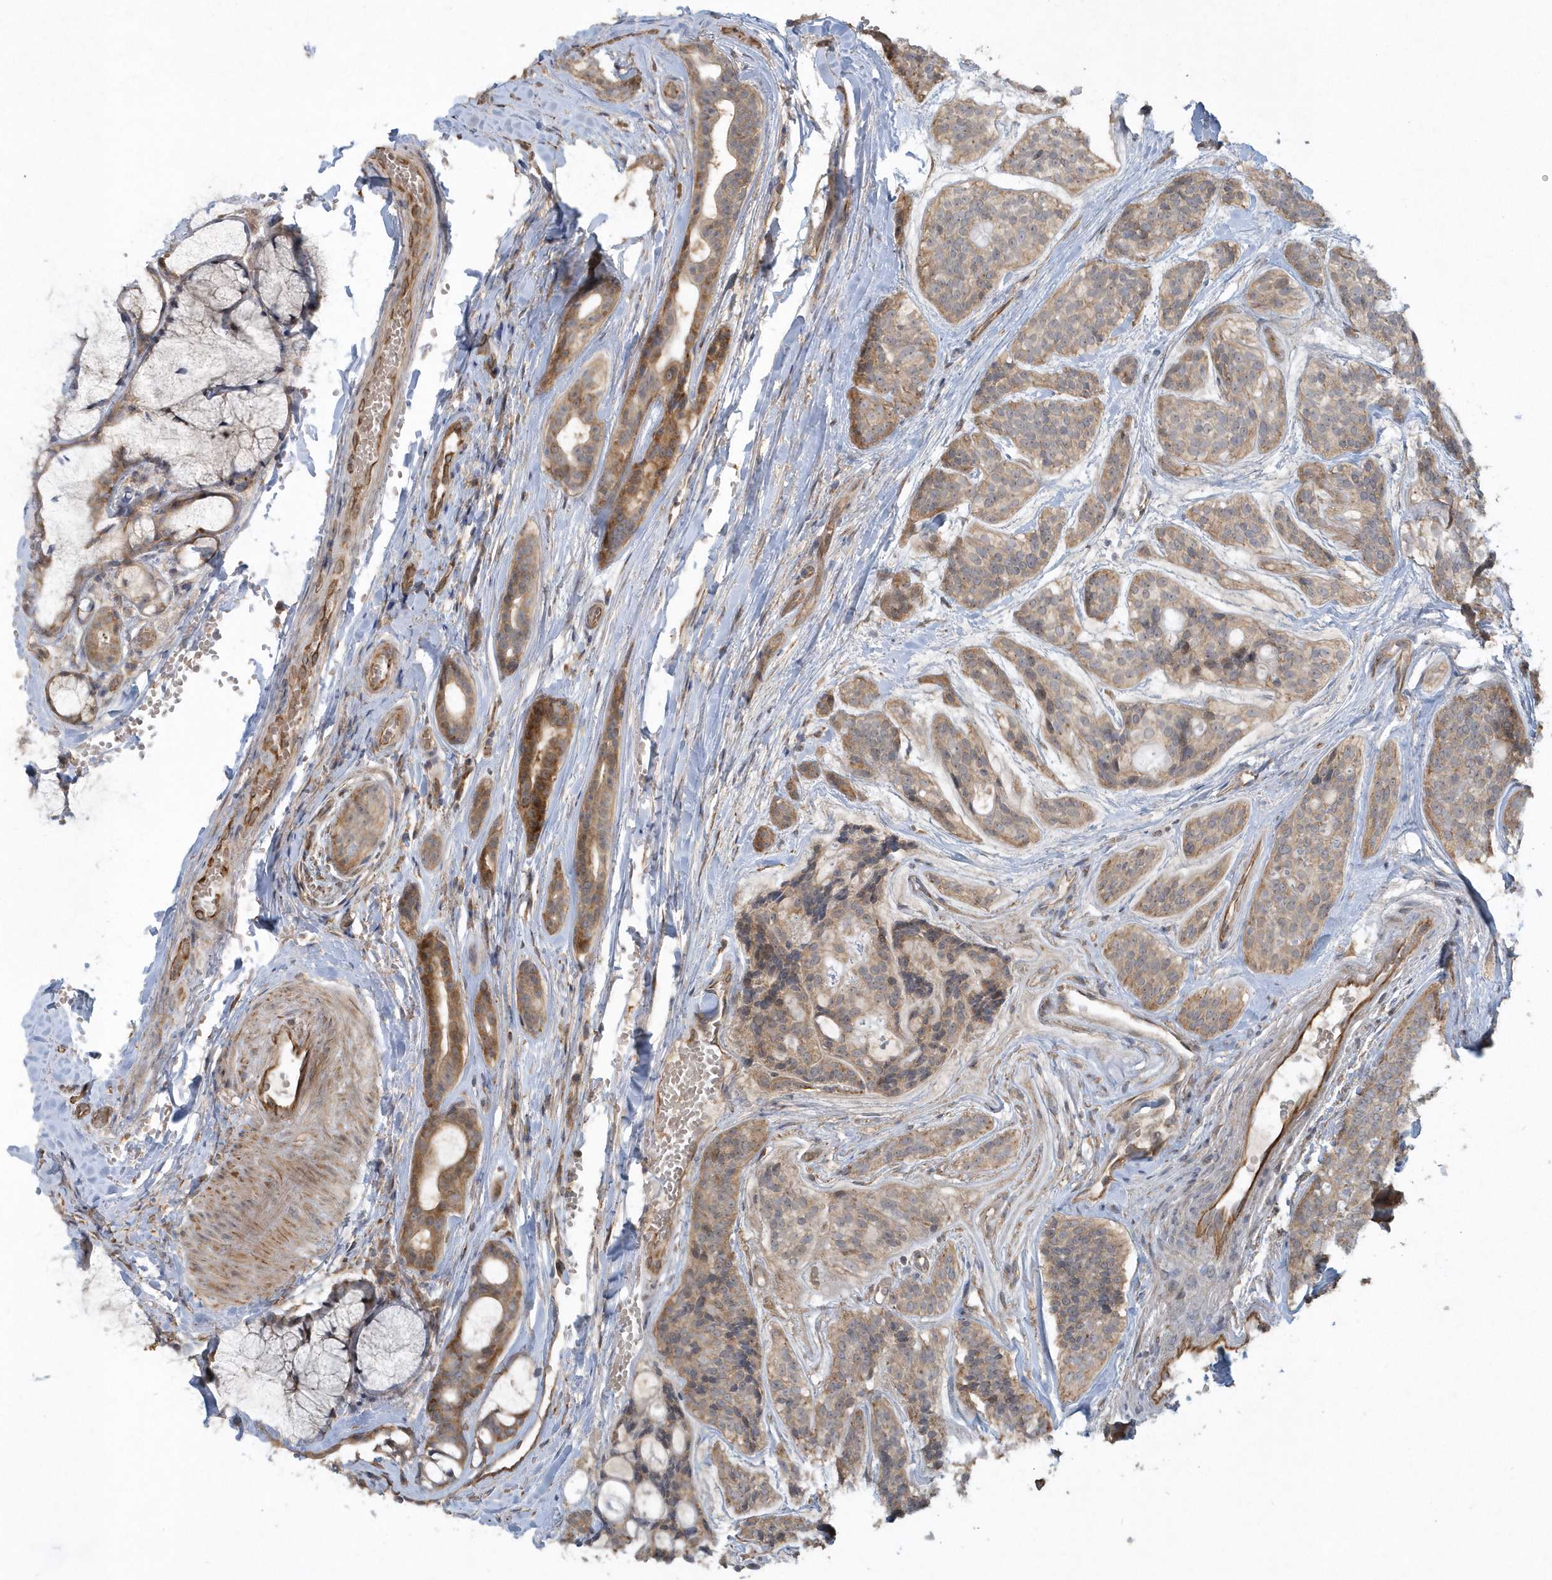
{"staining": {"intensity": "weak", "quantity": ">75%", "location": "cytoplasmic/membranous"}, "tissue": "head and neck cancer", "cell_type": "Tumor cells", "image_type": "cancer", "snomed": [{"axis": "morphology", "description": "Adenocarcinoma, NOS"}, {"axis": "topography", "description": "Head-Neck"}], "caption": "Head and neck adenocarcinoma tissue demonstrates weak cytoplasmic/membranous positivity in approximately >75% of tumor cells", "gene": "THG1L", "patient": {"sex": "male", "age": 66}}